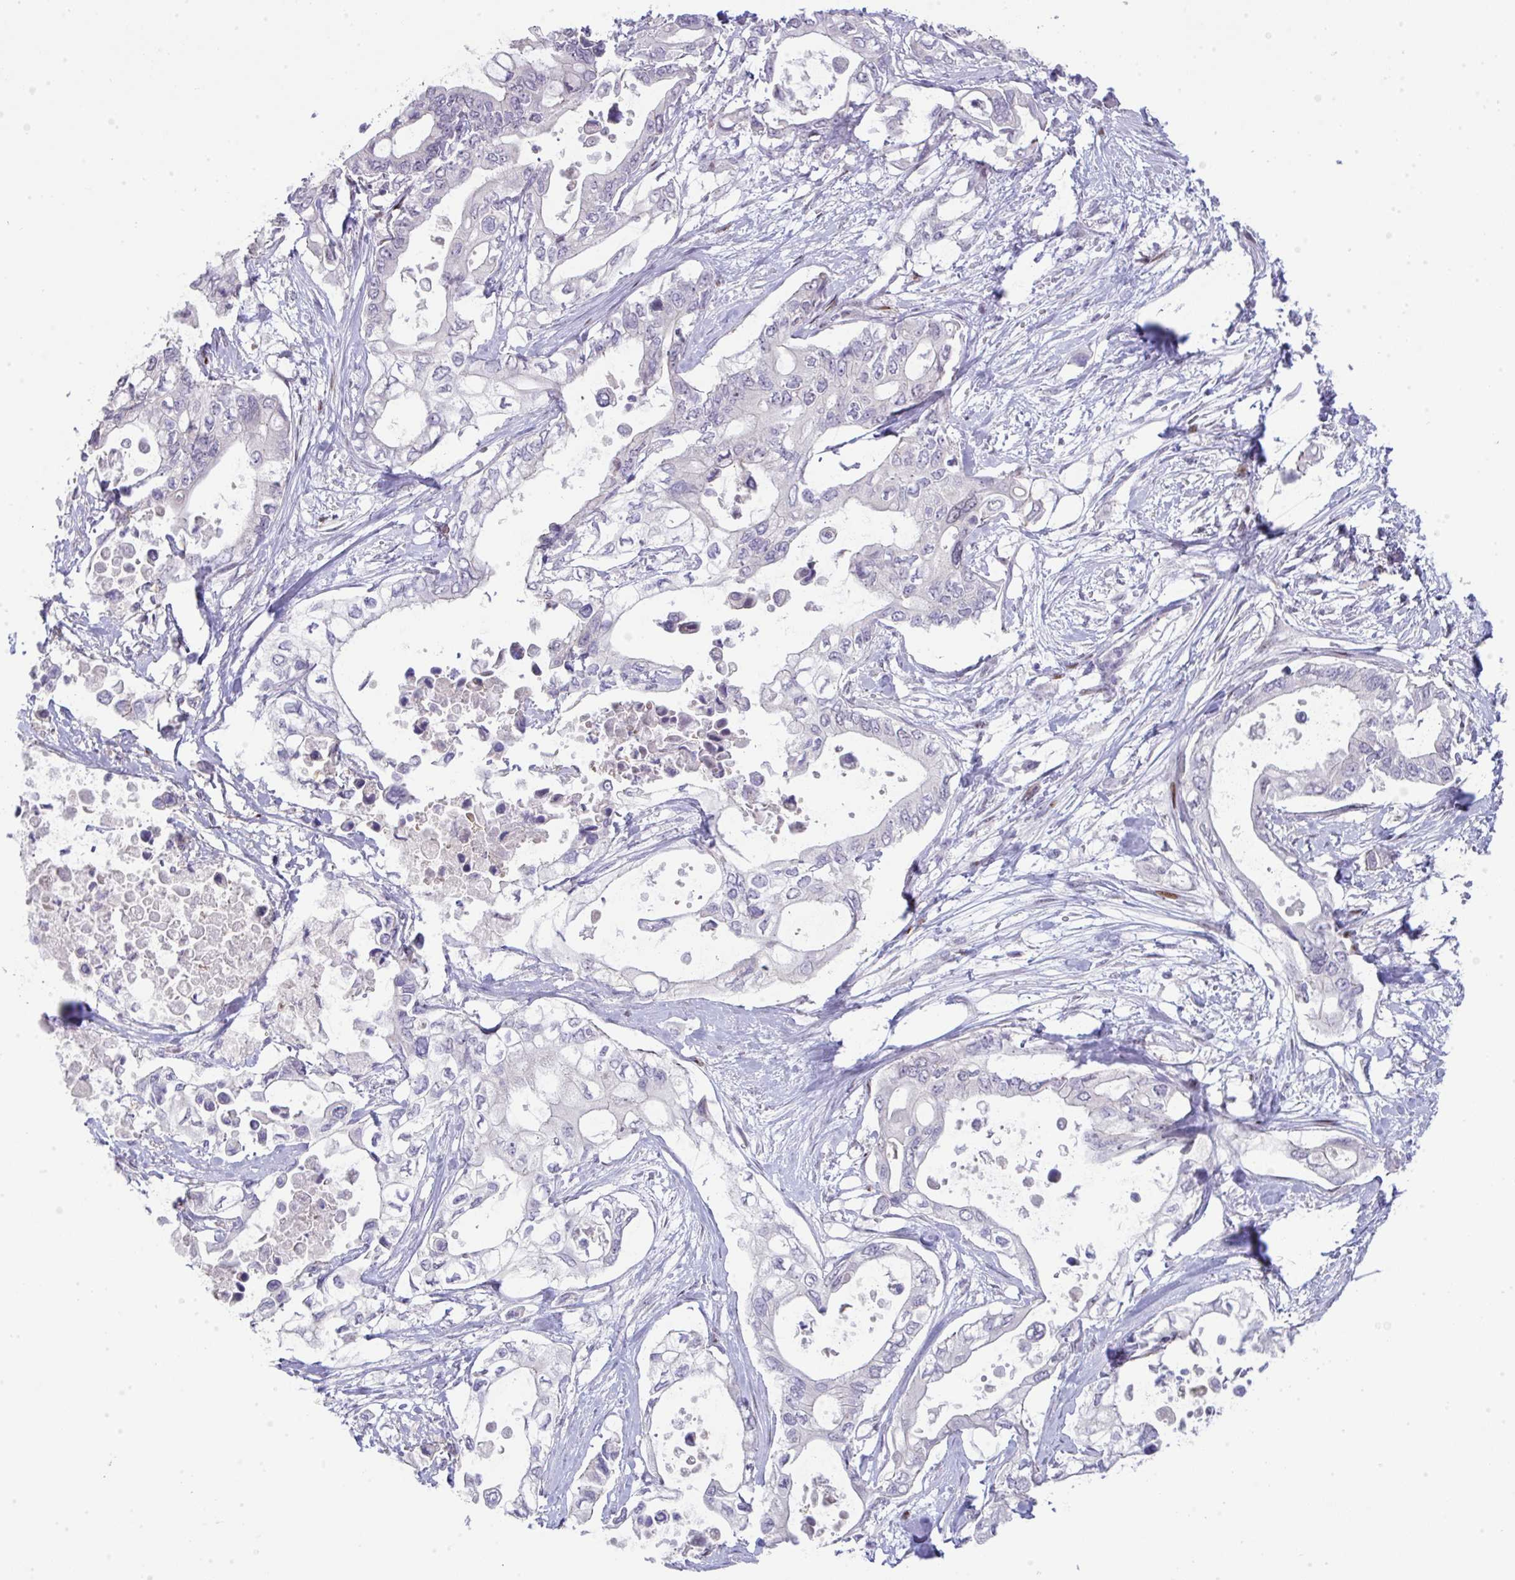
{"staining": {"intensity": "negative", "quantity": "none", "location": "none"}, "tissue": "pancreatic cancer", "cell_type": "Tumor cells", "image_type": "cancer", "snomed": [{"axis": "morphology", "description": "Adenocarcinoma, NOS"}, {"axis": "topography", "description": "Pancreas"}], "caption": "High magnification brightfield microscopy of pancreatic cancer stained with DAB (brown) and counterstained with hematoxylin (blue): tumor cells show no significant expression.", "gene": "GALNT16", "patient": {"sex": "female", "age": 63}}